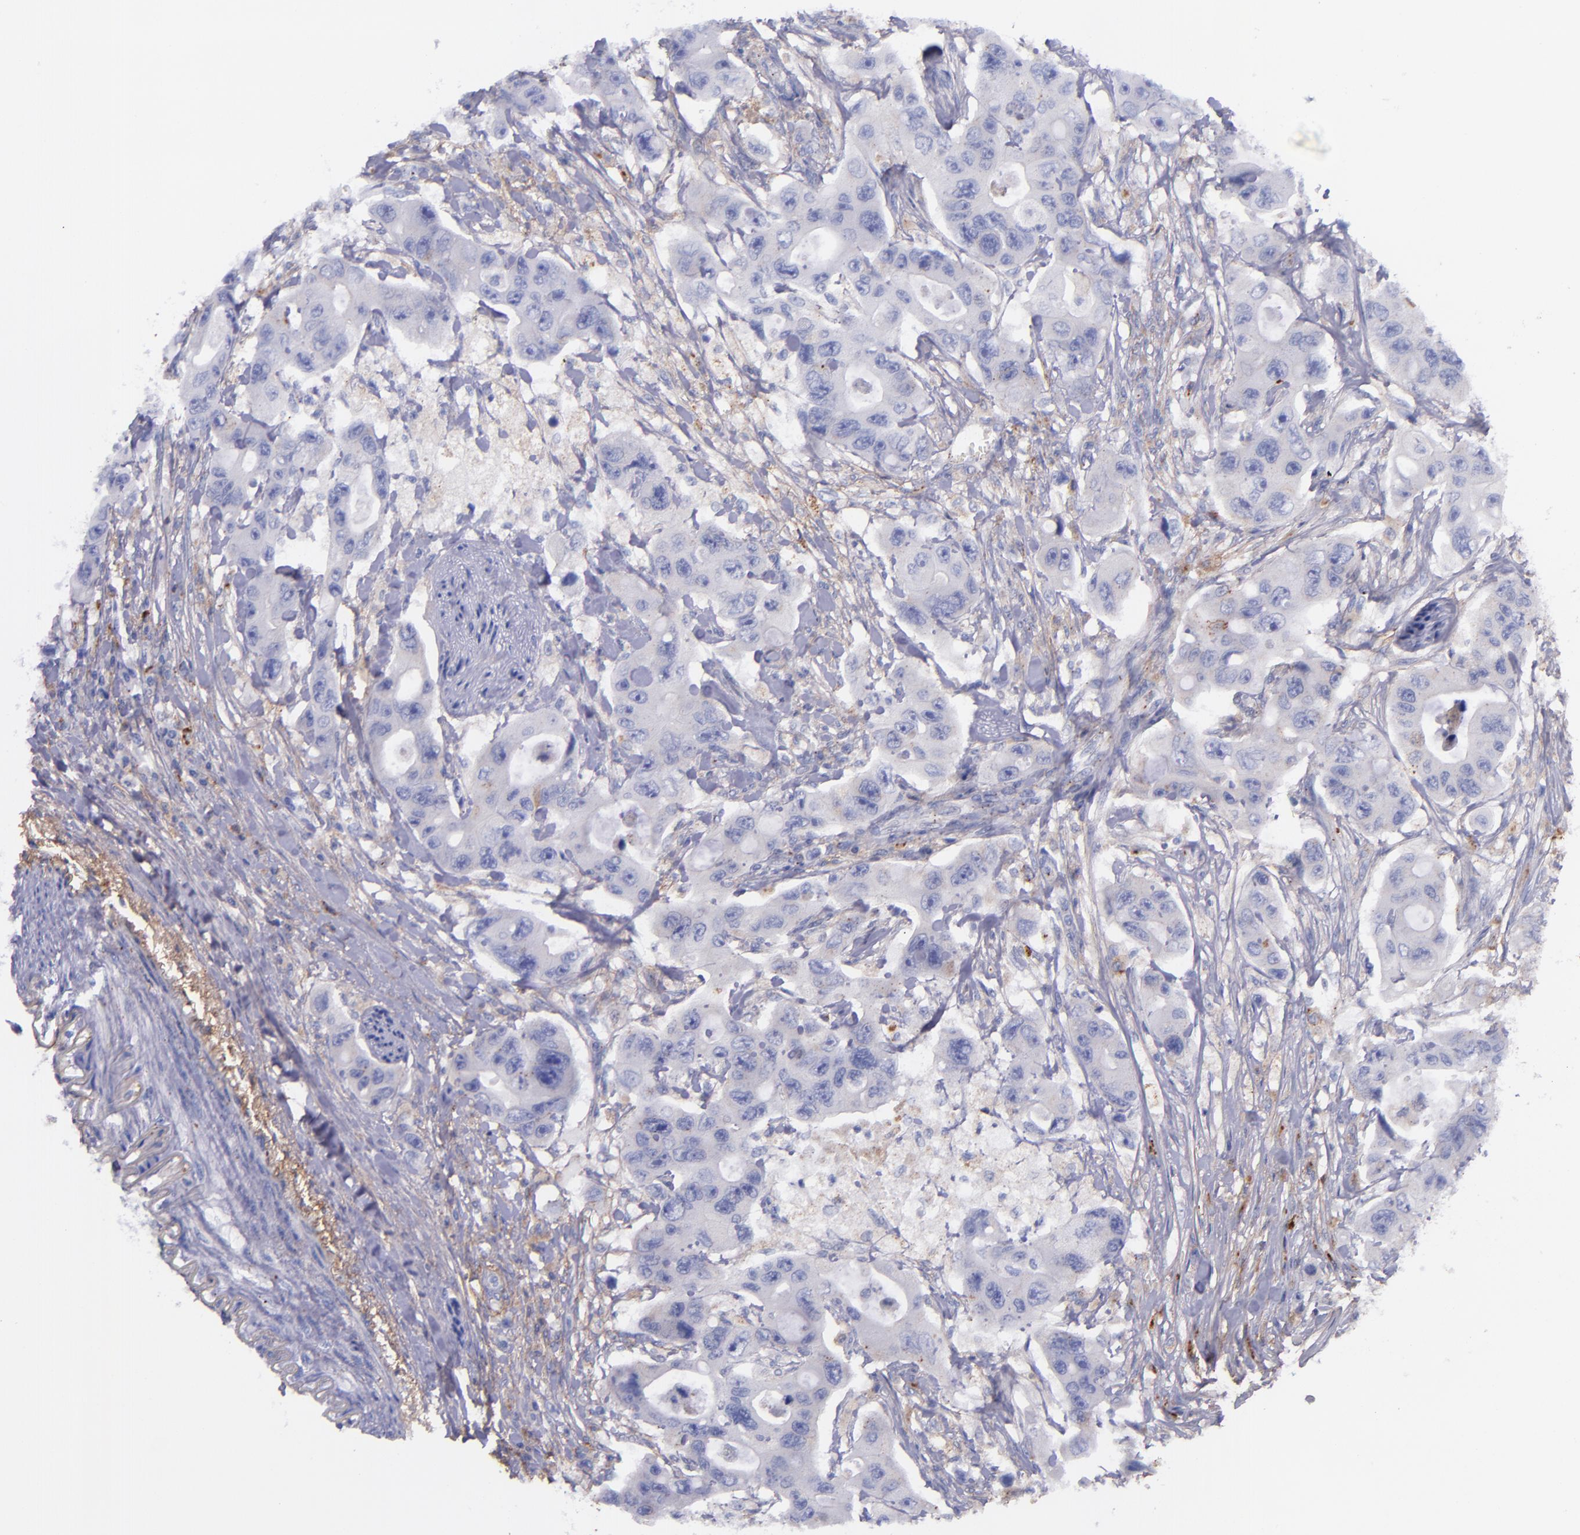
{"staining": {"intensity": "negative", "quantity": "none", "location": "none"}, "tissue": "colorectal cancer", "cell_type": "Tumor cells", "image_type": "cancer", "snomed": [{"axis": "morphology", "description": "Adenocarcinoma, NOS"}, {"axis": "topography", "description": "Colon"}], "caption": "A high-resolution histopathology image shows immunohistochemistry (IHC) staining of colorectal cancer (adenocarcinoma), which reveals no significant expression in tumor cells.", "gene": "IVL", "patient": {"sex": "female", "age": 46}}